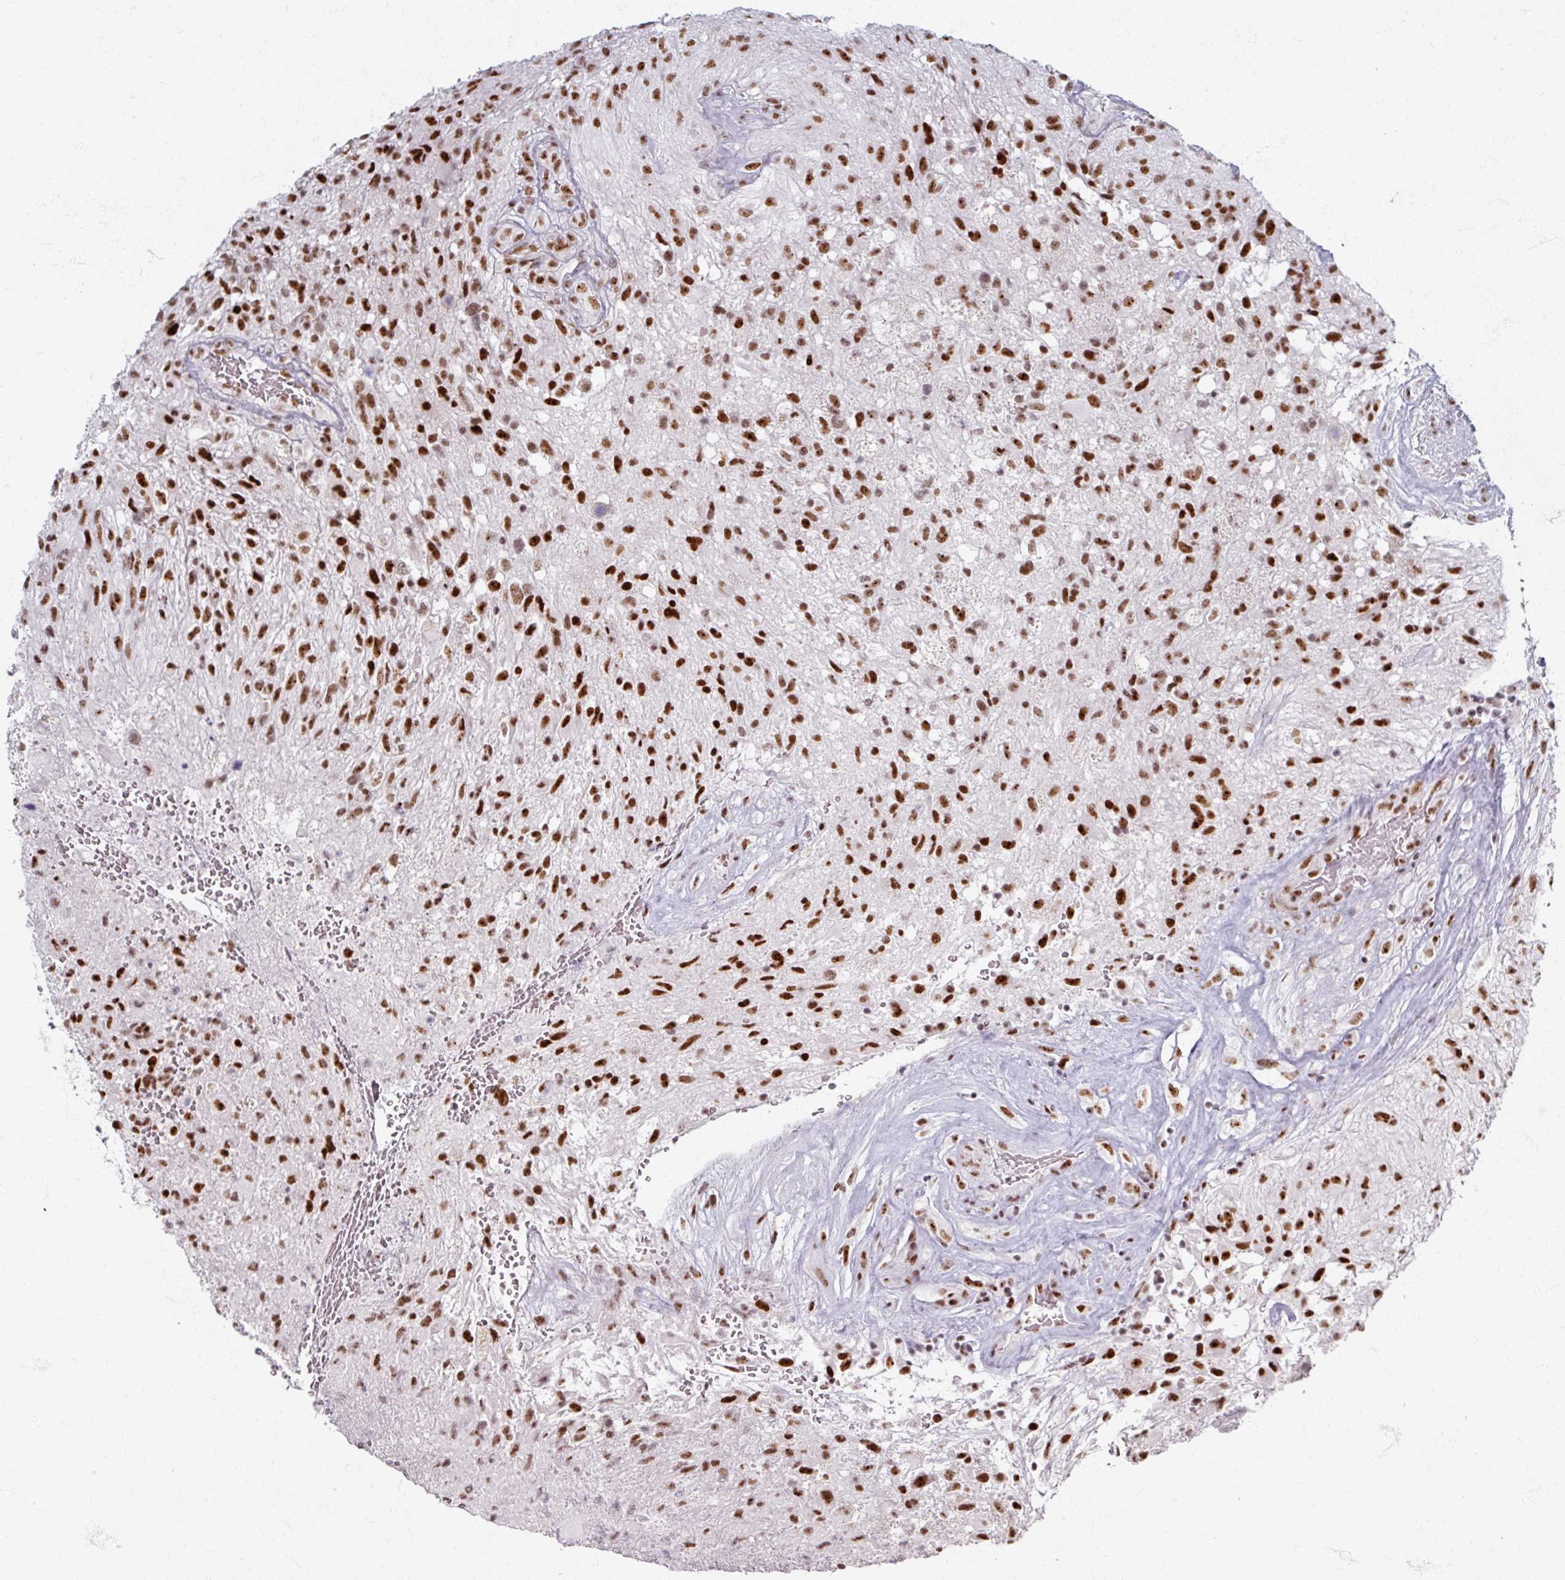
{"staining": {"intensity": "strong", "quantity": ">75%", "location": "nuclear"}, "tissue": "glioma", "cell_type": "Tumor cells", "image_type": "cancer", "snomed": [{"axis": "morphology", "description": "Glioma, malignant, High grade"}, {"axis": "topography", "description": "Brain"}], "caption": "Immunohistochemical staining of human malignant glioma (high-grade) demonstrates high levels of strong nuclear protein expression in approximately >75% of tumor cells. Nuclei are stained in blue.", "gene": "ADAR", "patient": {"sex": "male", "age": 56}}